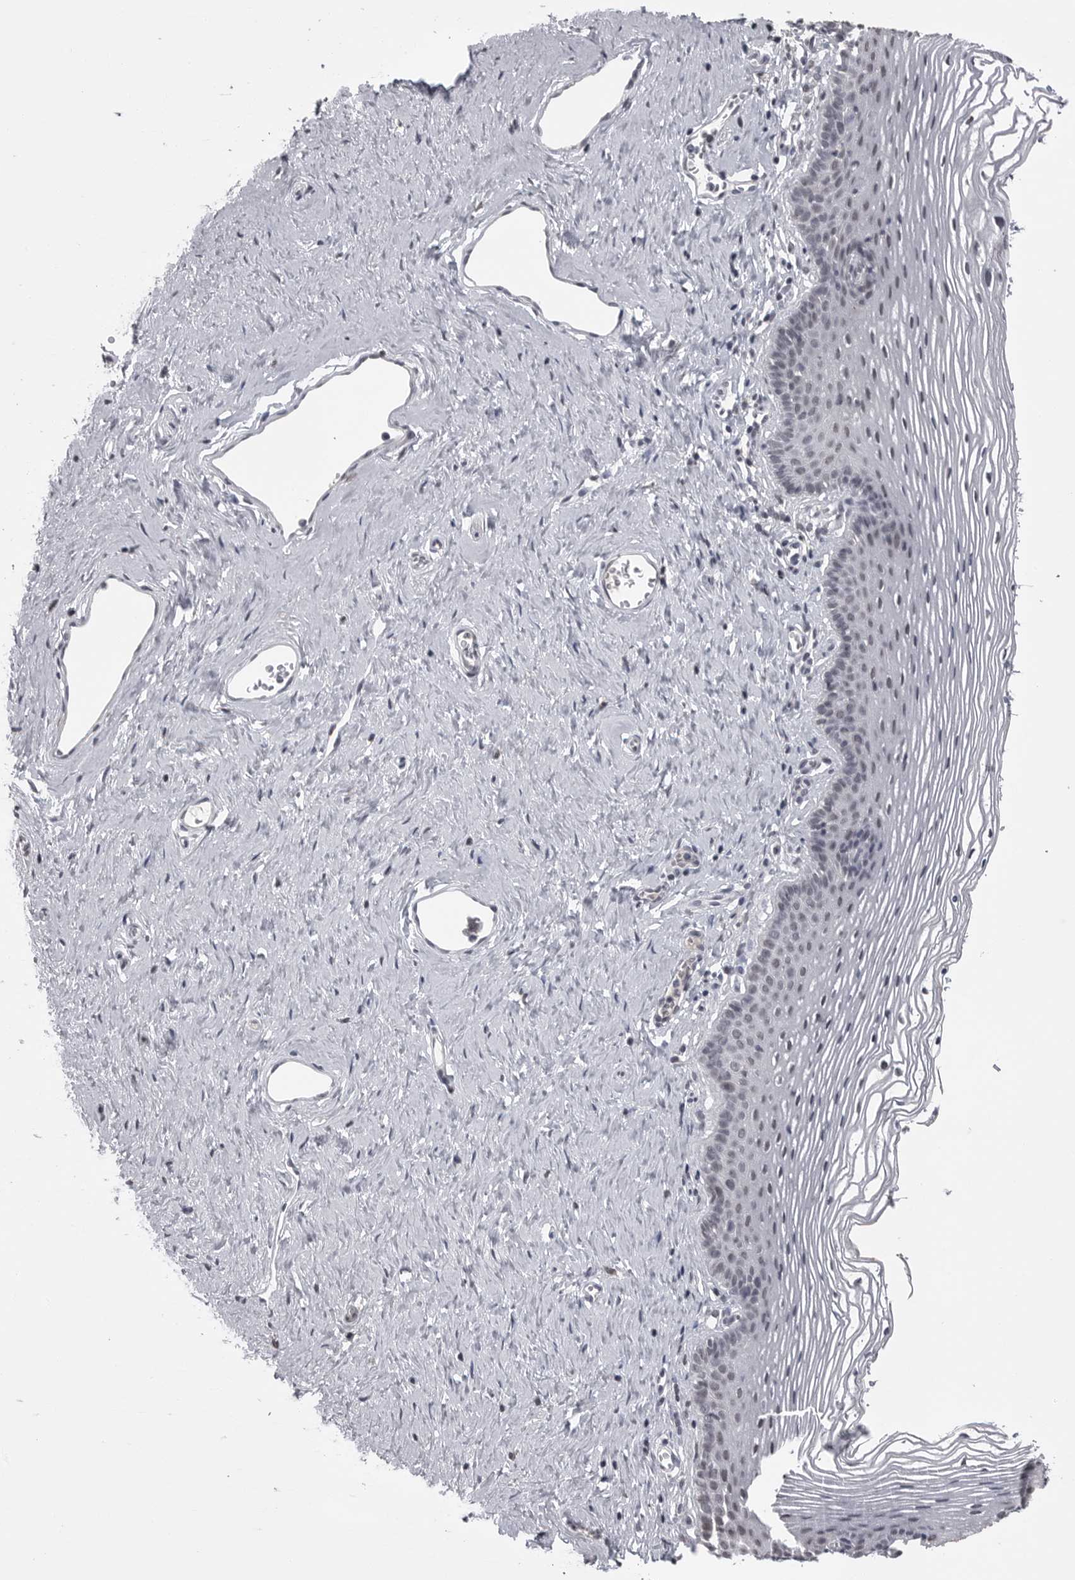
{"staining": {"intensity": "weak", "quantity": "<25%", "location": "nuclear"}, "tissue": "vagina", "cell_type": "Squamous epithelial cells", "image_type": "normal", "snomed": [{"axis": "morphology", "description": "Normal tissue, NOS"}, {"axis": "topography", "description": "Vagina"}], "caption": "Histopathology image shows no protein expression in squamous epithelial cells of benign vagina. The staining is performed using DAB (3,3'-diaminobenzidine) brown chromogen with nuclei counter-stained in using hematoxylin.", "gene": "DLG2", "patient": {"sex": "female", "age": 32}}